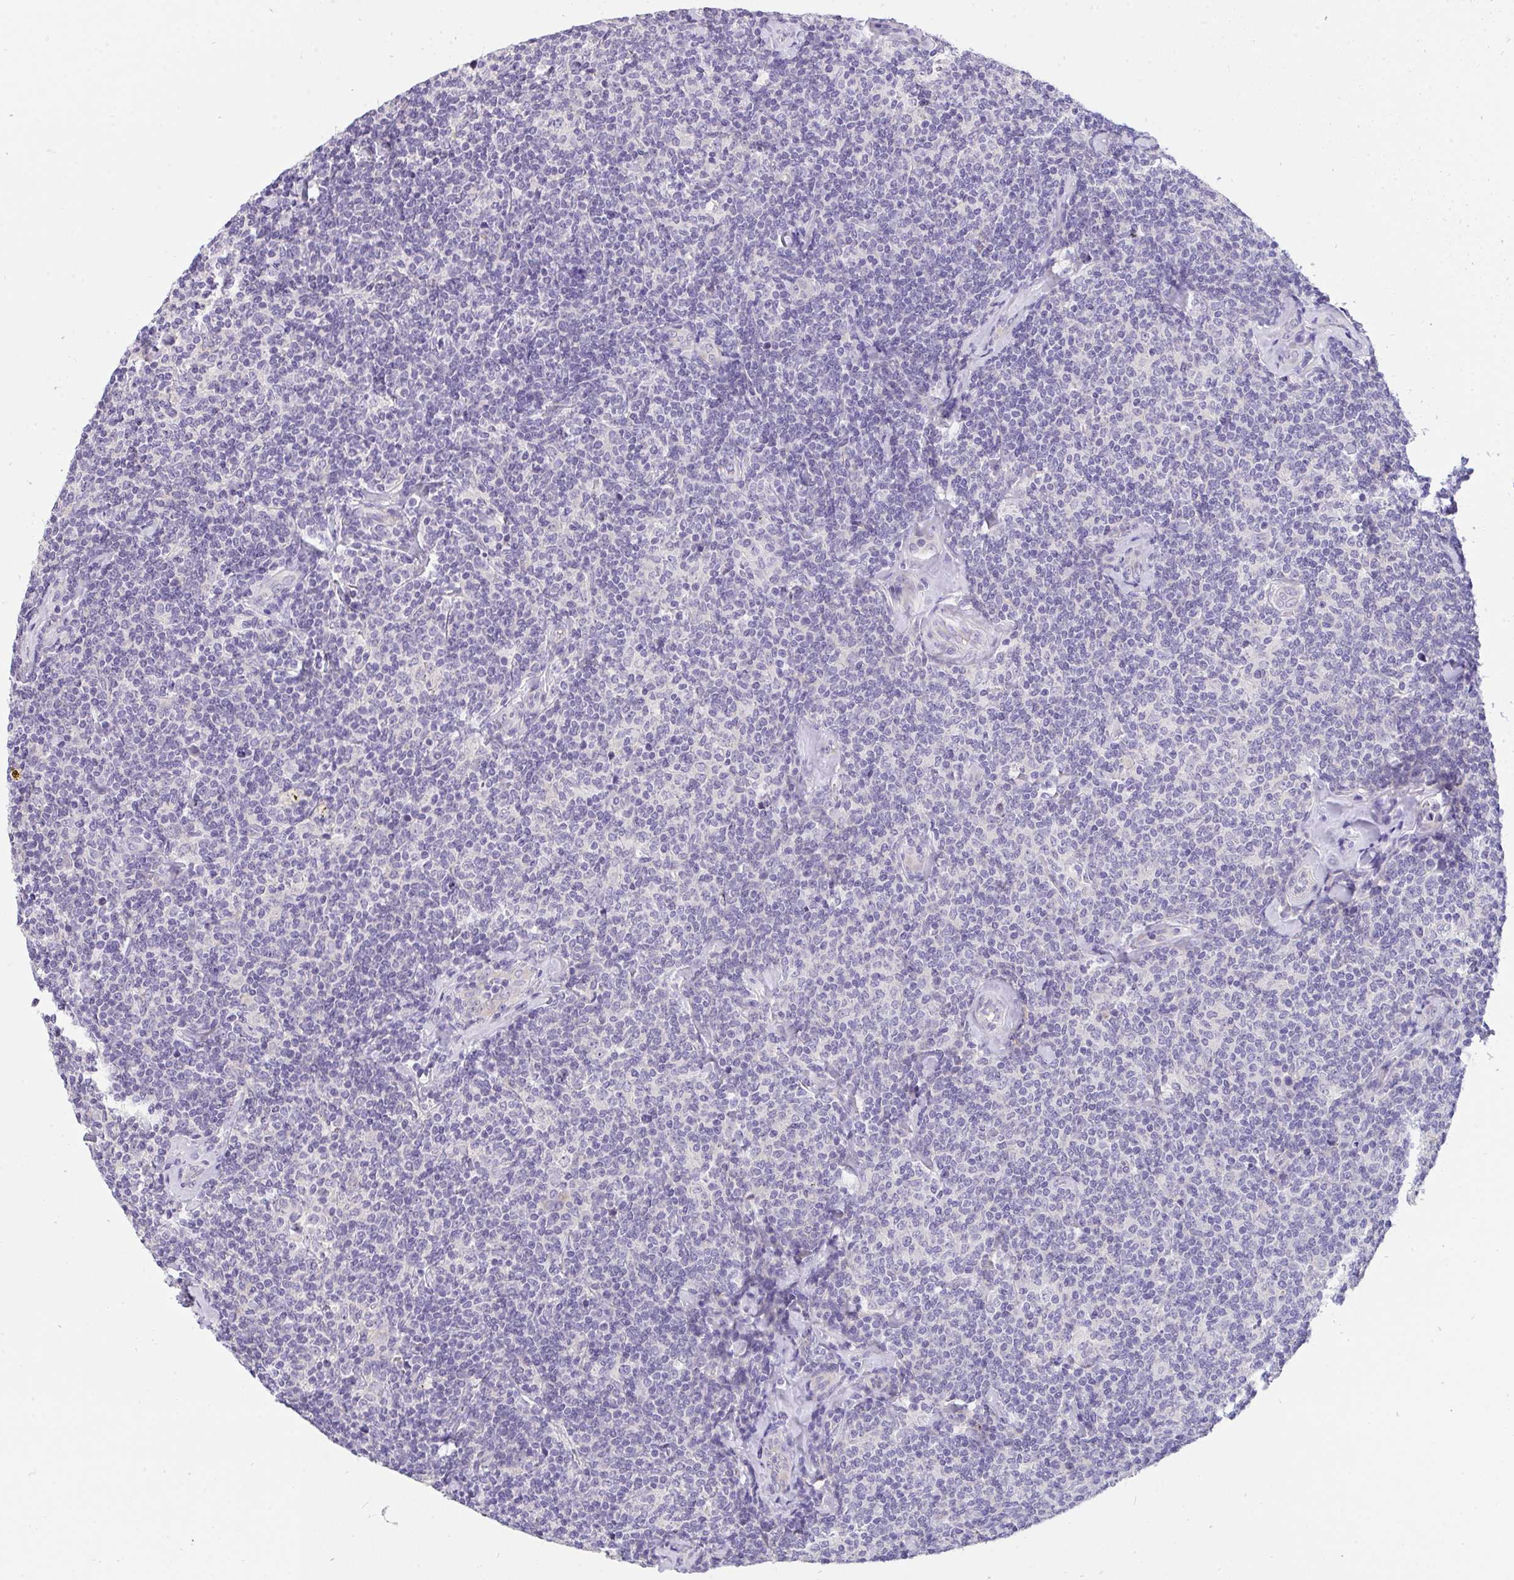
{"staining": {"intensity": "negative", "quantity": "none", "location": "none"}, "tissue": "lymphoma", "cell_type": "Tumor cells", "image_type": "cancer", "snomed": [{"axis": "morphology", "description": "Malignant lymphoma, non-Hodgkin's type, Low grade"}, {"axis": "topography", "description": "Lymph node"}], "caption": "Immunohistochemistry (IHC) histopathology image of lymphoma stained for a protein (brown), which displays no staining in tumor cells. The staining is performed using DAB (3,3'-diaminobenzidine) brown chromogen with nuclei counter-stained in using hematoxylin.", "gene": "VGLL3", "patient": {"sex": "female", "age": 56}}